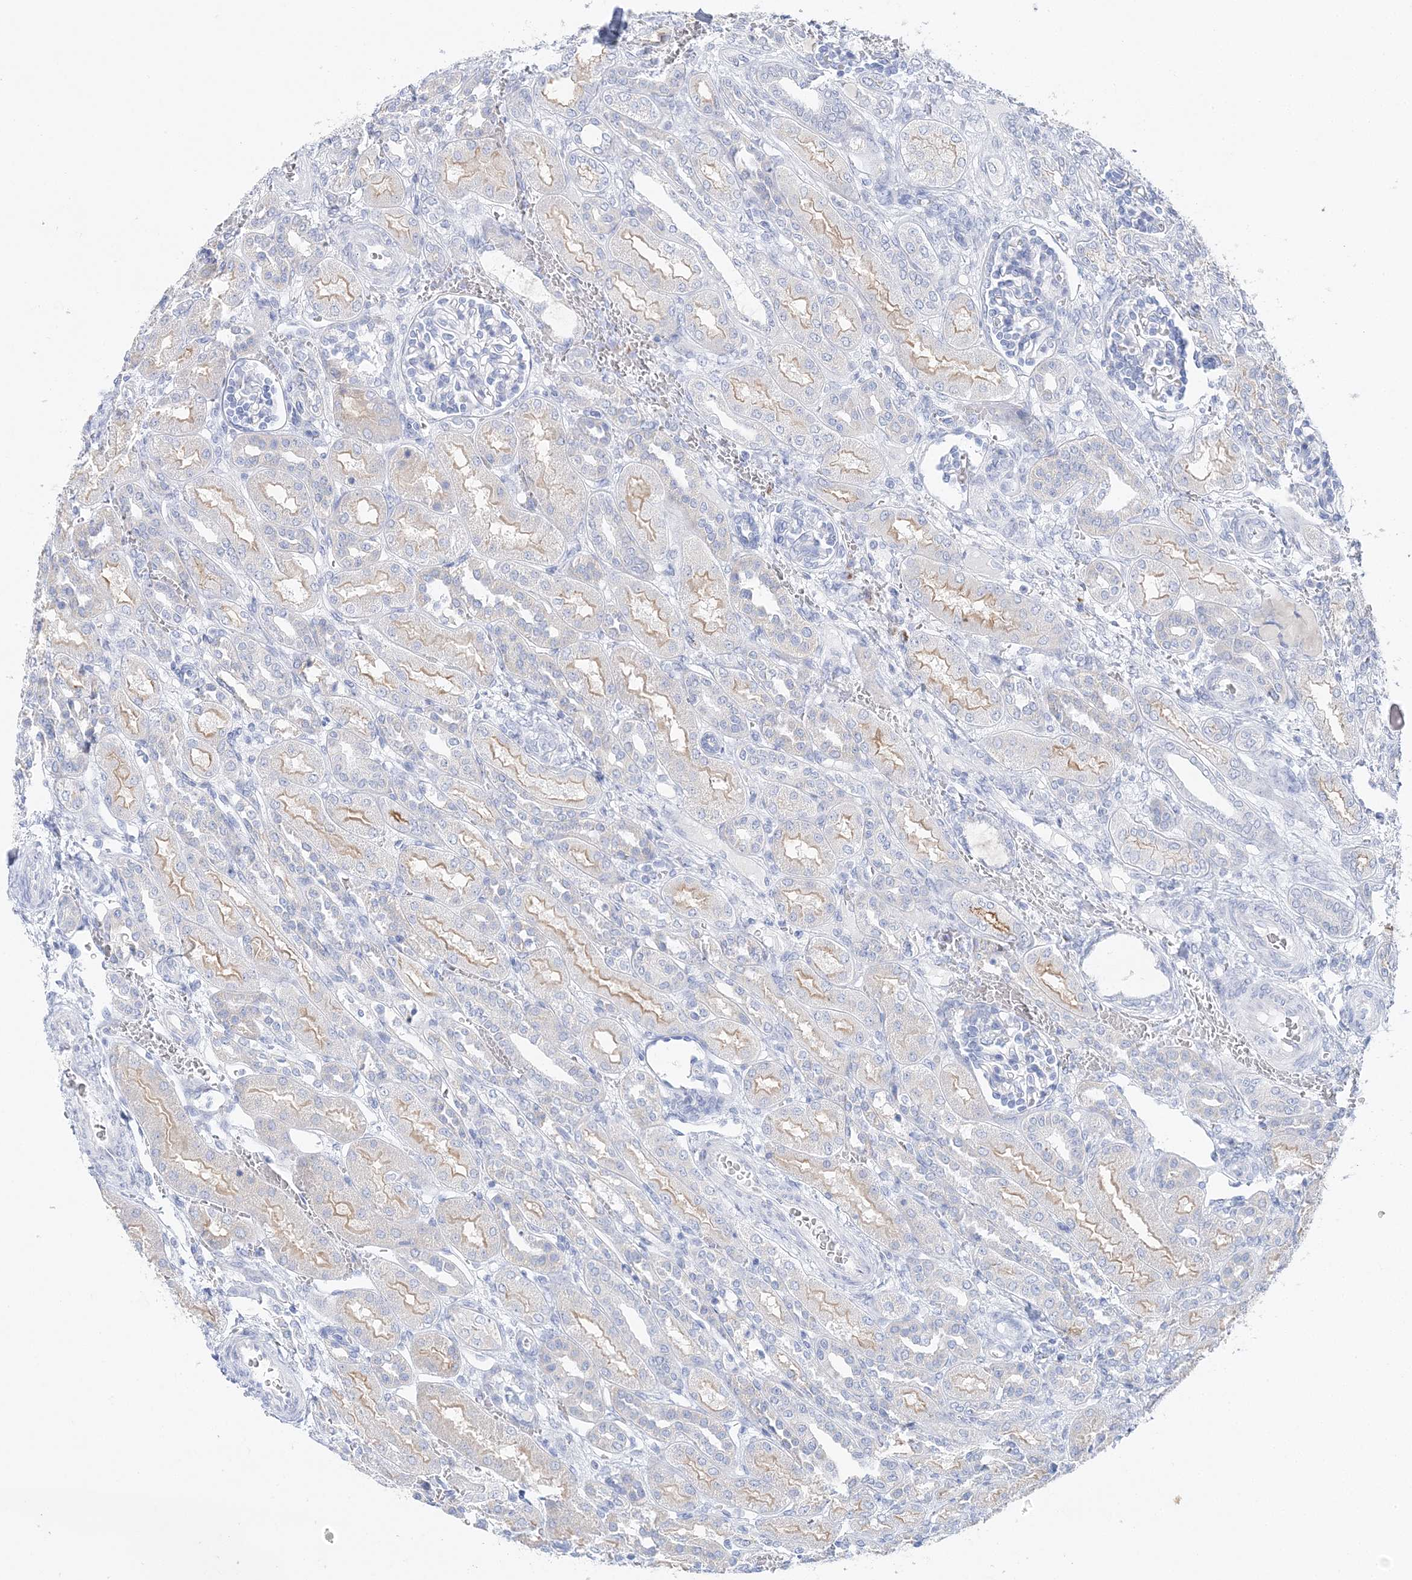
{"staining": {"intensity": "negative", "quantity": "none", "location": "none"}, "tissue": "kidney", "cell_type": "Cells in glomeruli", "image_type": "normal", "snomed": [{"axis": "morphology", "description": "Normal tissue, NOS"}, {"axis": "morphology", "description": "Neoplasm, malignant, NOS"}, {"axis": "topography", "description": "Kidney"}], "caption": "DAB immunohistochemical staining of normal human kidney demonstrates no significant expression in cells in glomeruli.", "gene": "SLC5A6", "patient": {"sex": "female", "age": 1}}